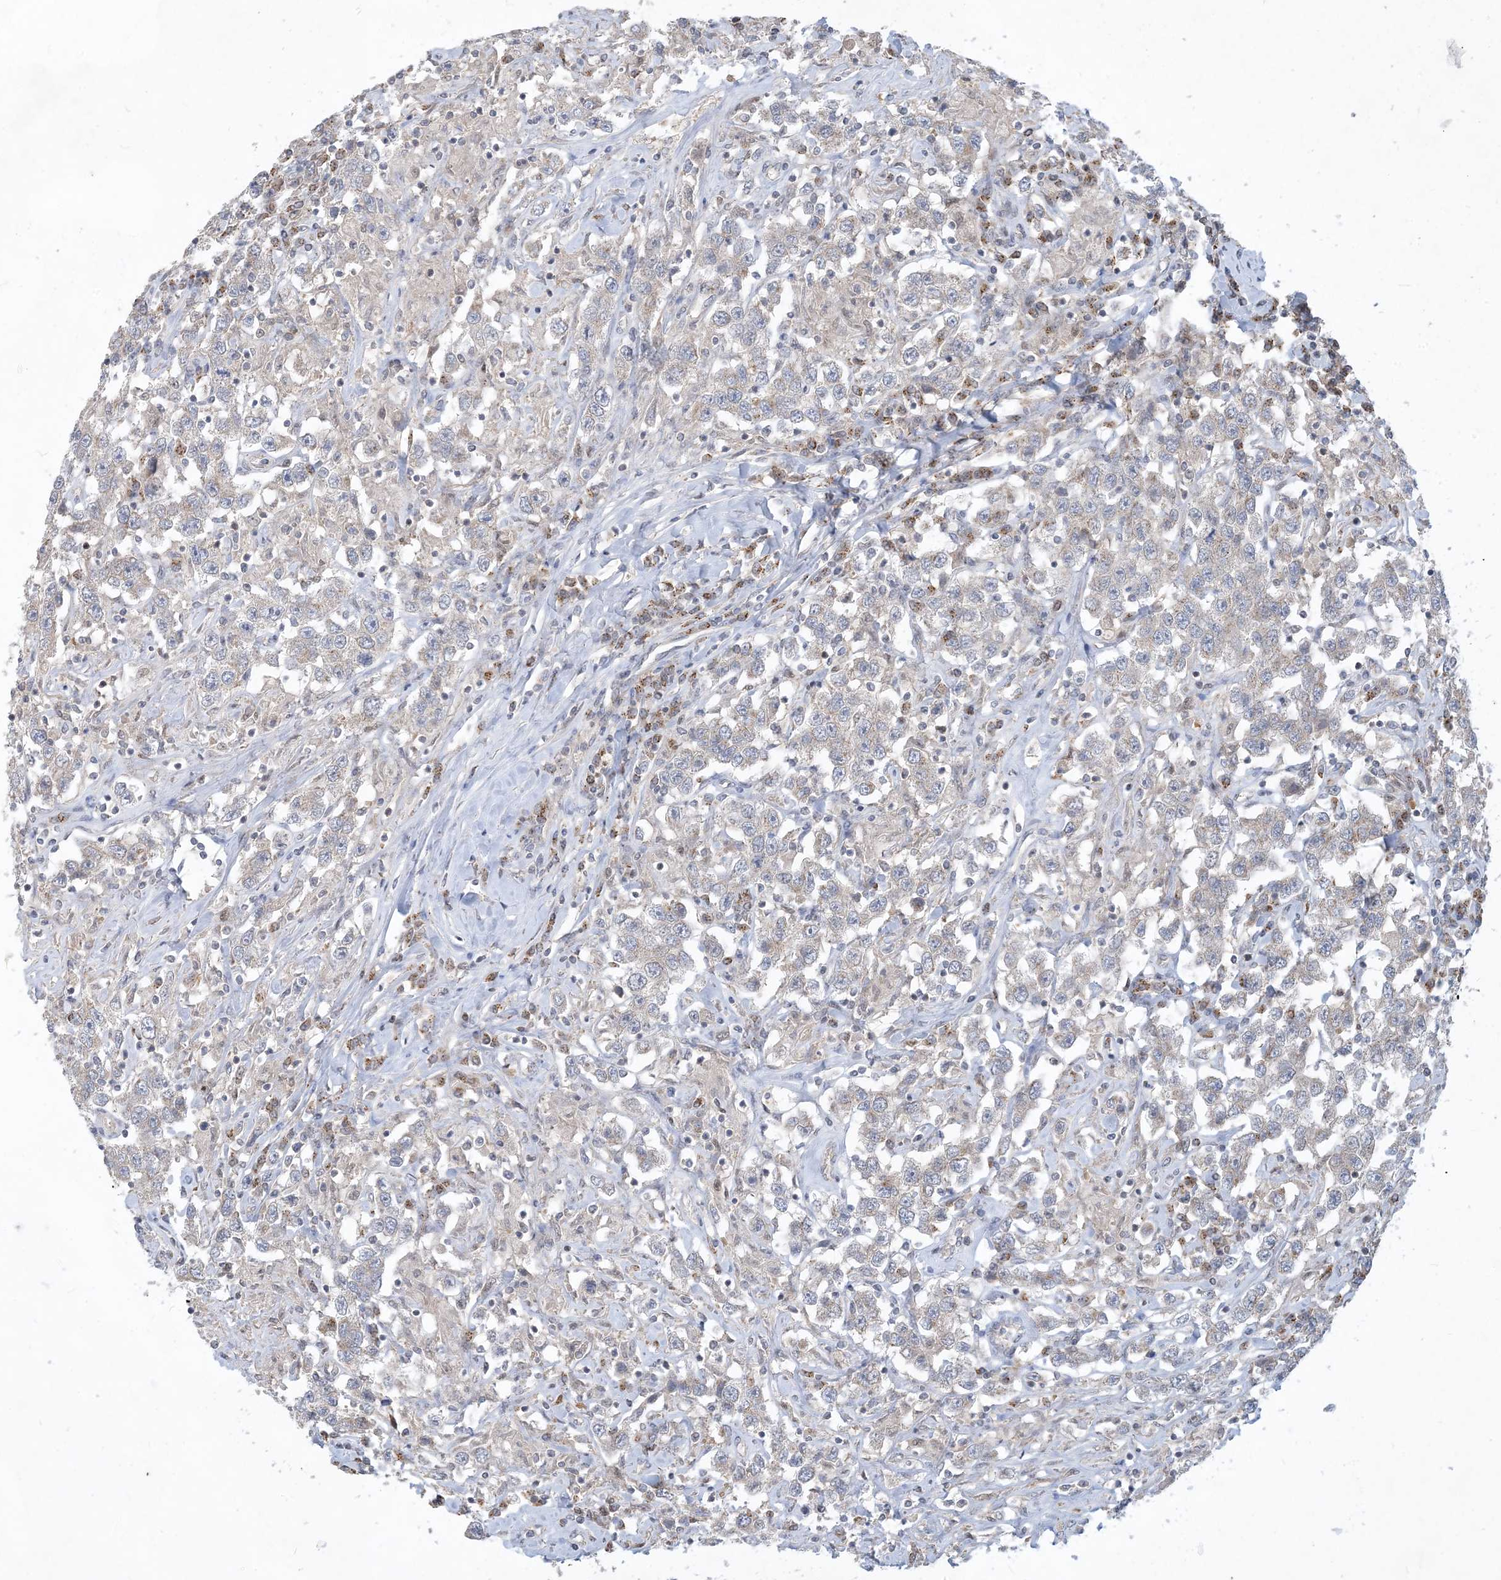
{"staining": {"intensity": "negative", "quantity": "none", "location": "none"}, "tissue": "testis cancer", "cell_type": "Tumor cells", "image_type": "cancer", "snomed": [{"axis": "morphology", "description": "Seminoma, NOS"}, {"axis": "topography", "description": "Testis"}], "caption": "Immunohistochemistry (IHC) image of testis cancer (seminoma) stained for a protein (brown), which shows no positivity in tumor cells.", "gene": "CCDC14", "patient": {"sex": "male", "age": 41}}